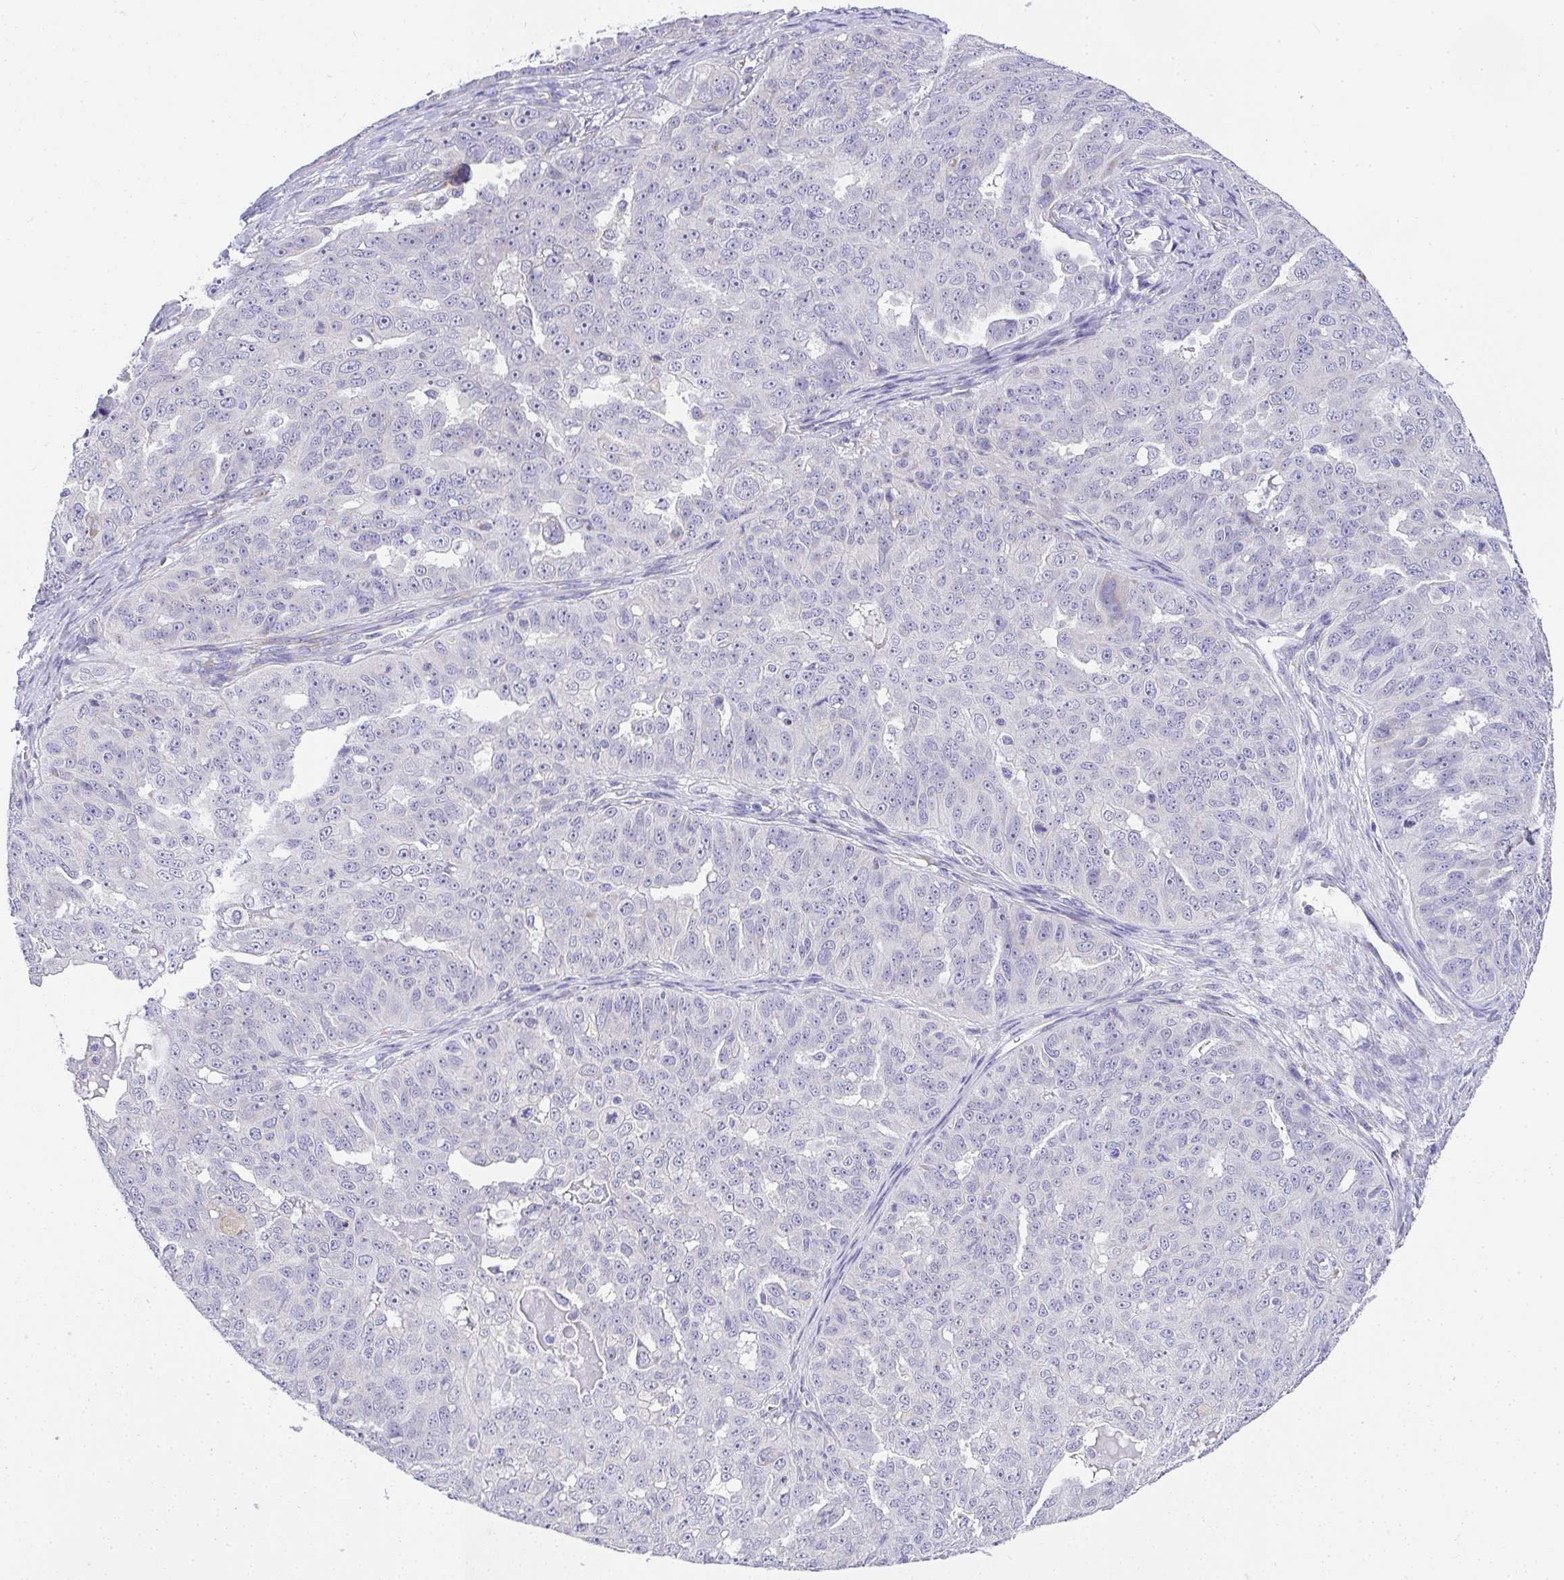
{"staining": {"intensity": "negative", "quantity": "none", "location": "none"}, "tissue": "ovarian cancer", "cell_type": "Tumor cells", "image_type": "cancer", "snomed": [{"axis": "morphology", "description": "Carcinoma, endometroid"}, {"axis": "topography", "description": "Ovary"}], "caption": "A high-resolution image shows immunohistochemistry (IHC) staining of endometroid carcinoma (ovarian), which demonstrates no significant staining in tumor cells. Nuclei are stained in blue.", "gene": "ADRA2C", "patient": {"sex": "female", "age": 70}}